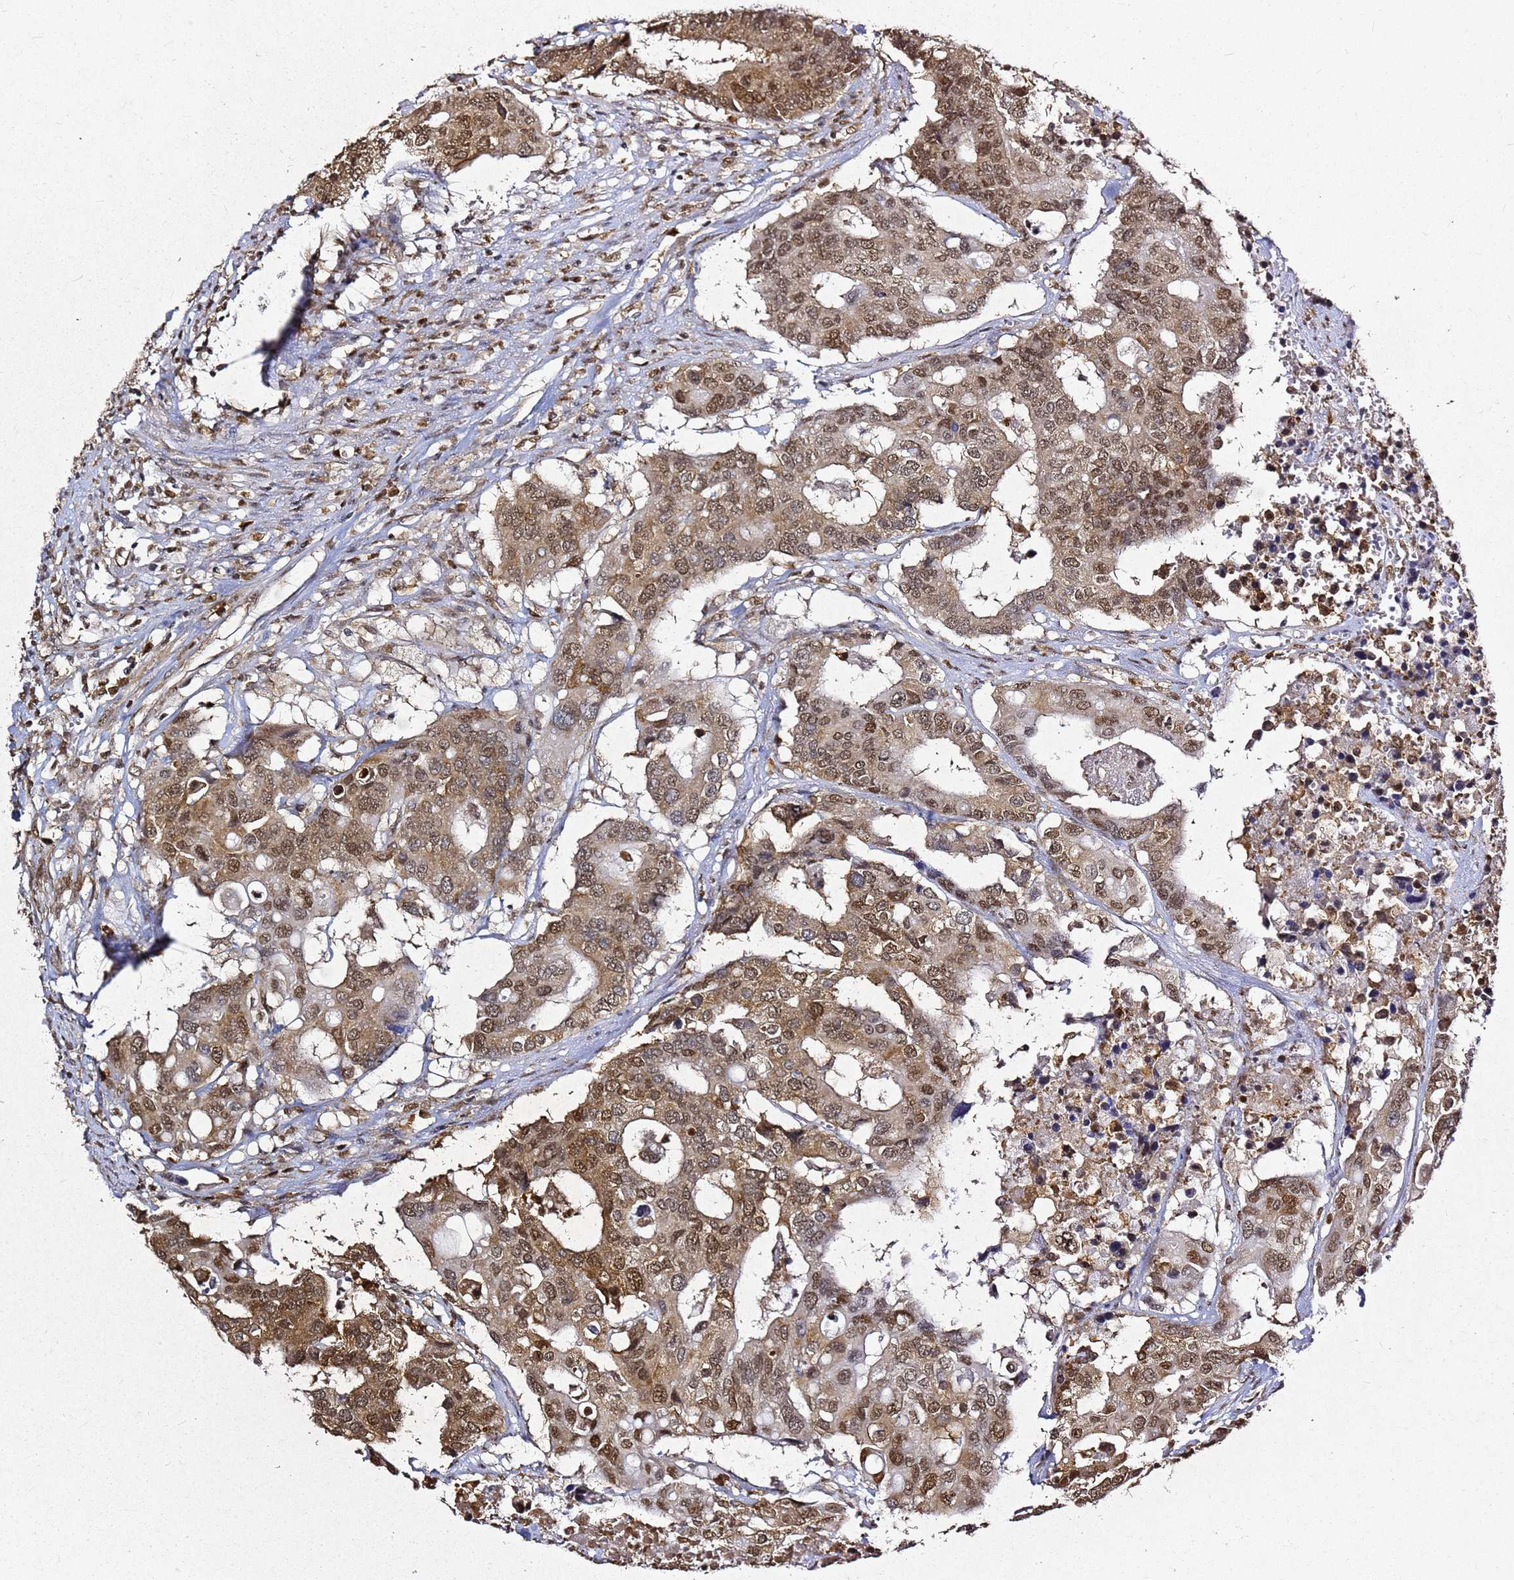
{"staining": {"intensity": "moderate", "quantity": ">75%", "location": "cytoplasmic/membranous,nuclear"}, "tissue": "colorectal cancer", "cell_type": "Tumor cells", "image_type": "cancer", "snomed": [{"axis": "morphology", "description": "Adenocarcinoma, NOS"}, {"axis": "topography", "description": "Colon"}], "caption": "Protein staining of colorectal cancer tissue reveals moderate cytoplasmic/membranous and nuclear expression in about >75% of tumor cells.", "gene": "APEX1", "patient": {"sex": "male", "age": 77}}